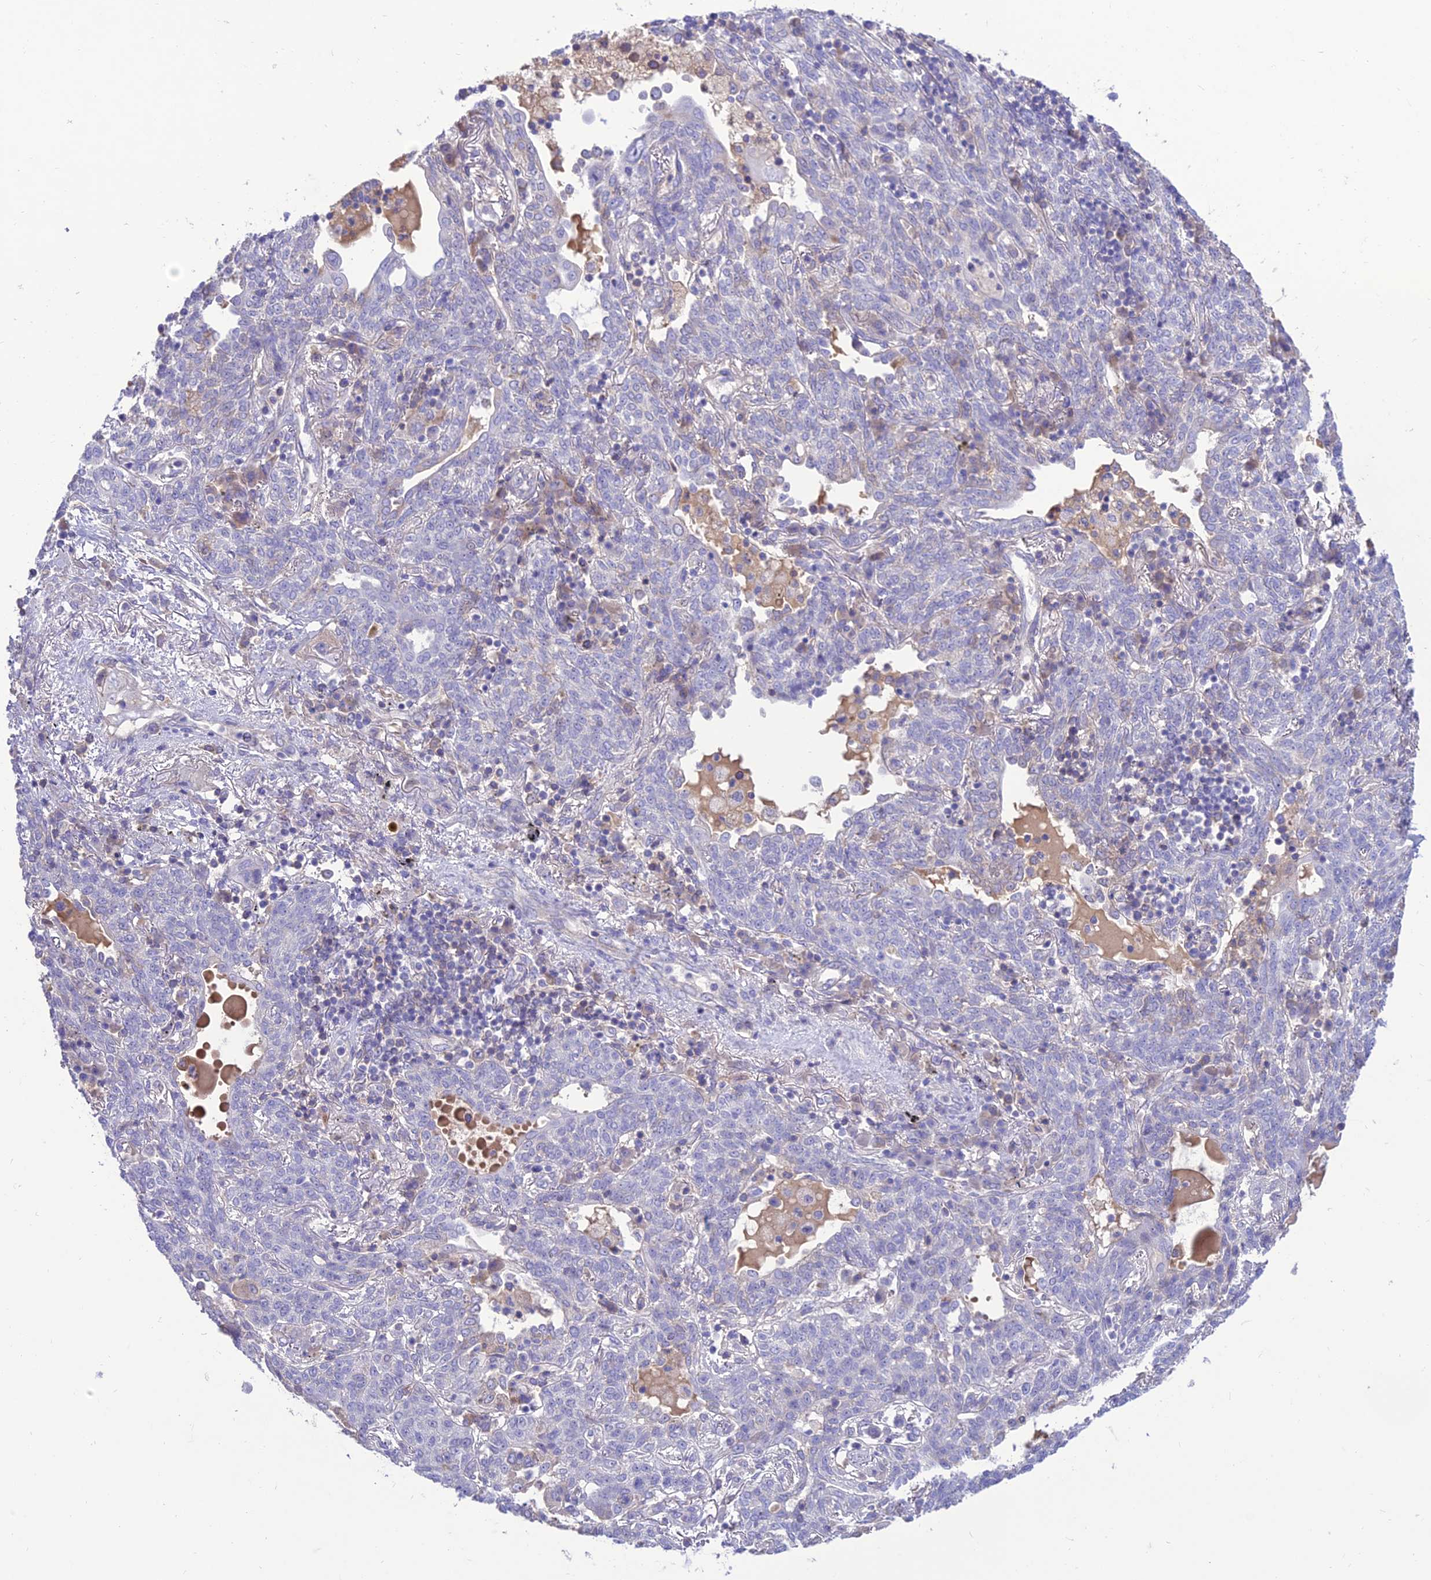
{"staining": {"intensity": "negative", "quantity": "none", "location": "none"}, "tissue": "lung cancer", "cell_type": "Tumor cells", "image_type": "cancer", "snomed": [{"axis": "morphology", "description": "Squamous cell carcinoma, NOS"}, {"axis": "topography", "description": "Lung"}], "caption": "The immunohistochemistry micrograph has no significant staining in tumor cells of lung cancer tissue.", "gene": "TEKT3", "patient": {"sex": "female", "age": 70}}